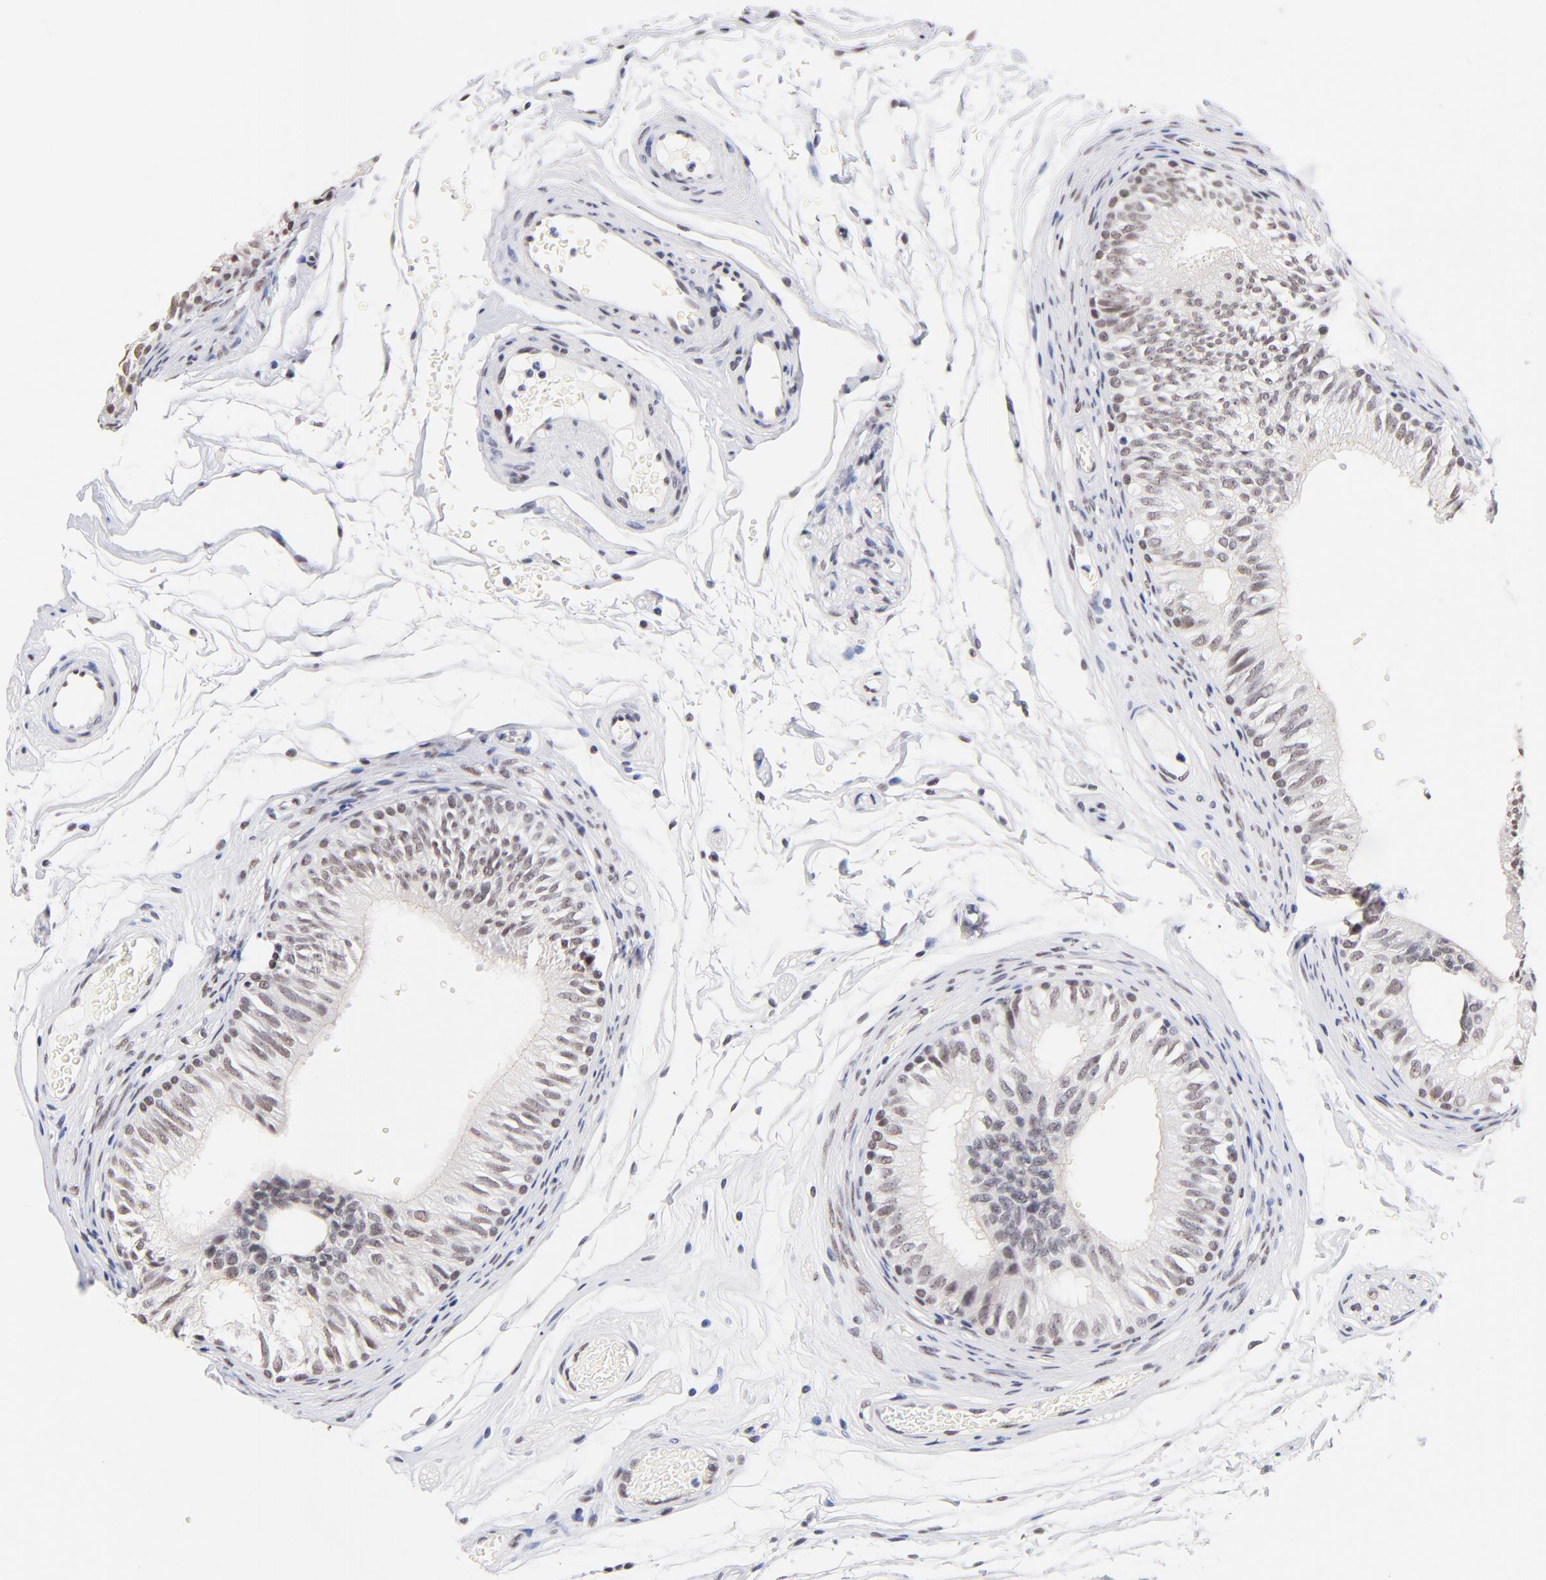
{"staining": {"intensity": "weak", "quantity": "25%-75%", "location": "nuclear"}, "tissue": "epididymis", "cell_type": "Glandular cells", "image_type": "normal", "snomed": [{"axis": "morphology", "description": "Normal tissue, NOS"}, {"axis": "topography", "description": "Testis"}, {"axis": "topography", "description": "Epididymis"}], "caption": "A high-resolution image shows immunohistochemistry staining of unremarkable epididymis, which shows weak nuclear expression in approximately 25%-75% of glandular cells. The staining is performed using DAB (3,3'-diaminobenzidine) brown chromogen to label protein expression. The nuclei are counter-stained blue using hematoxylin.", "gene": "ZNF74", "patient": {"sex": "male", "age": 36}}